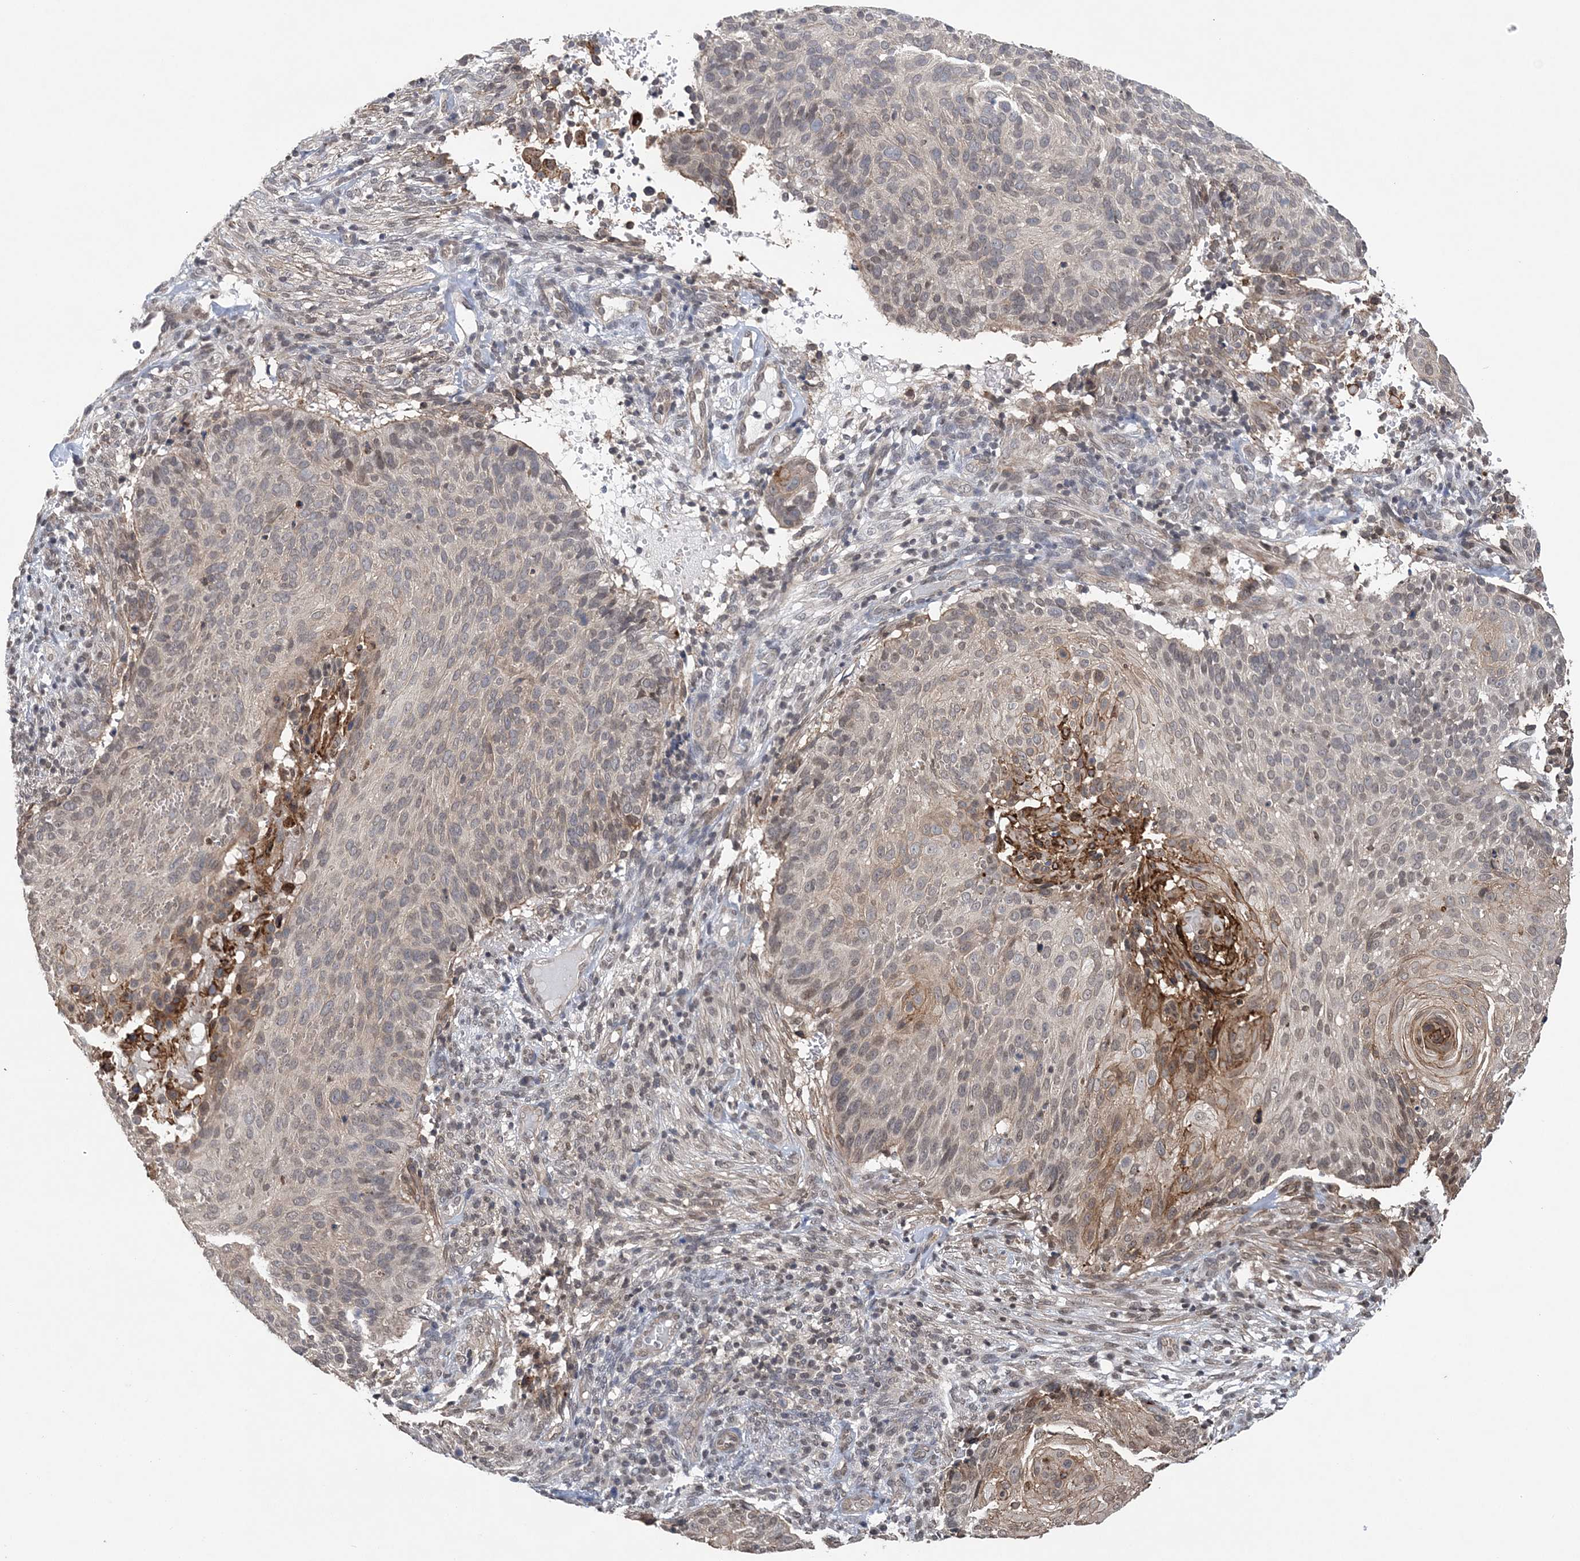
{"staining": {"intensity": "weak", "quantity": "25%-75%", "location": "cytoplasmic/membranous,nuclear"}, "tissue": "cervical cancer", "cell_type": "Tumor cells", "image_type": "cancer", "snomed": [{"axis": "morphology", "description": "Squamous cell carcinoma, NOS"}, {"axis": "topography", "description": "Cervix"}], "caption": "Human cervical cancer (squamous cell carcinoma) stained for a protein (brown) reveals weak cytoplasmic/membranous and nuclear positive staining in approximately 25%-75% of tumor cells.", "gene": "CCDC152", "patient": {"sex": "female", "age": 74}}